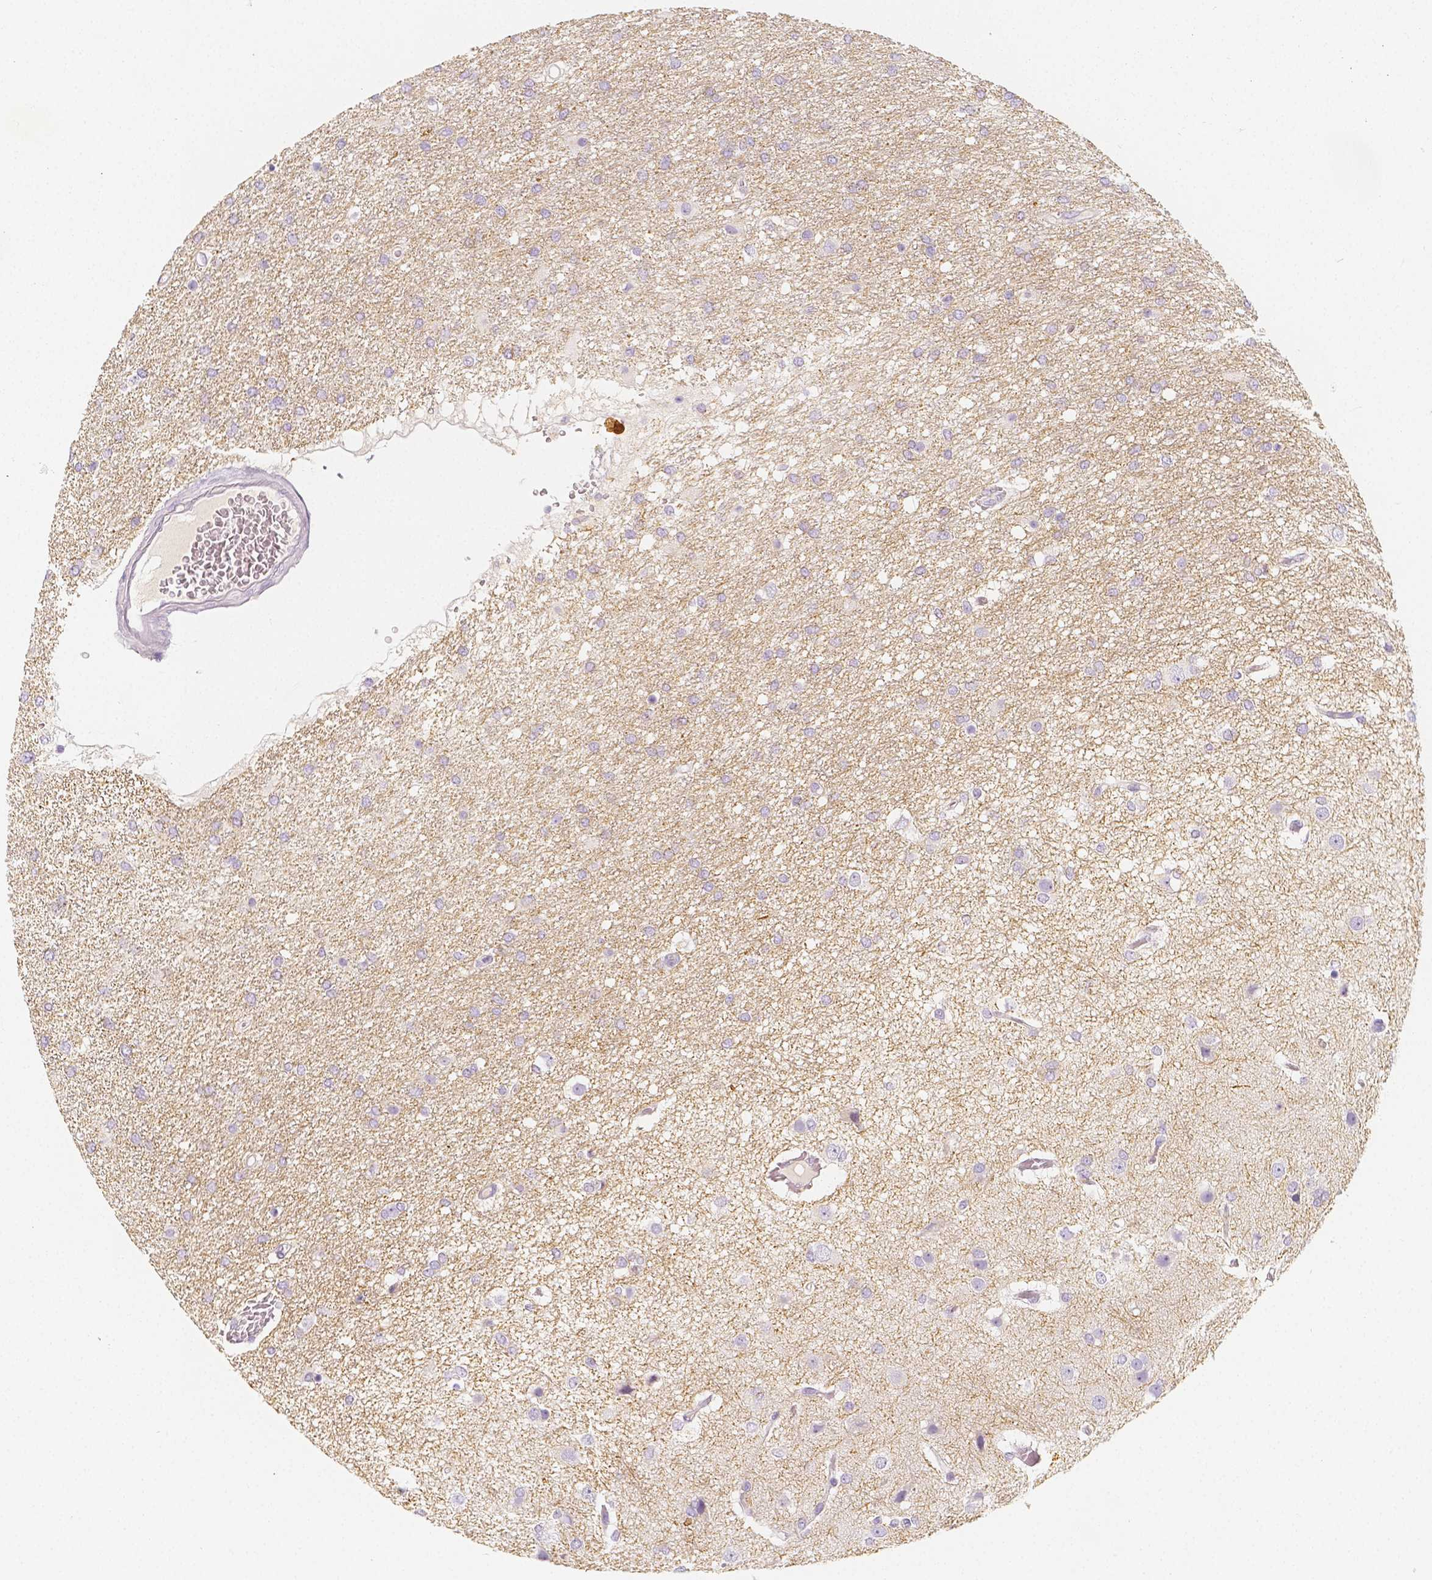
{"staining": {"intensity": "negative", "quantity": "none", "location": "none"}, "tissue": "glioma", "cell_type": "Tumor cells", "image_type": "cancer", "snomed": [{"axis": "morphology", "description": "Glioma, malignant, High grade"}, {"axis": "topography", "description": "Brain"}], "caption": "Glioma stained for a protein using immunohistochemistry displays no expression tumor cells.", "gene": "BATF", "patient": {"sex": "female", "age": 61}}